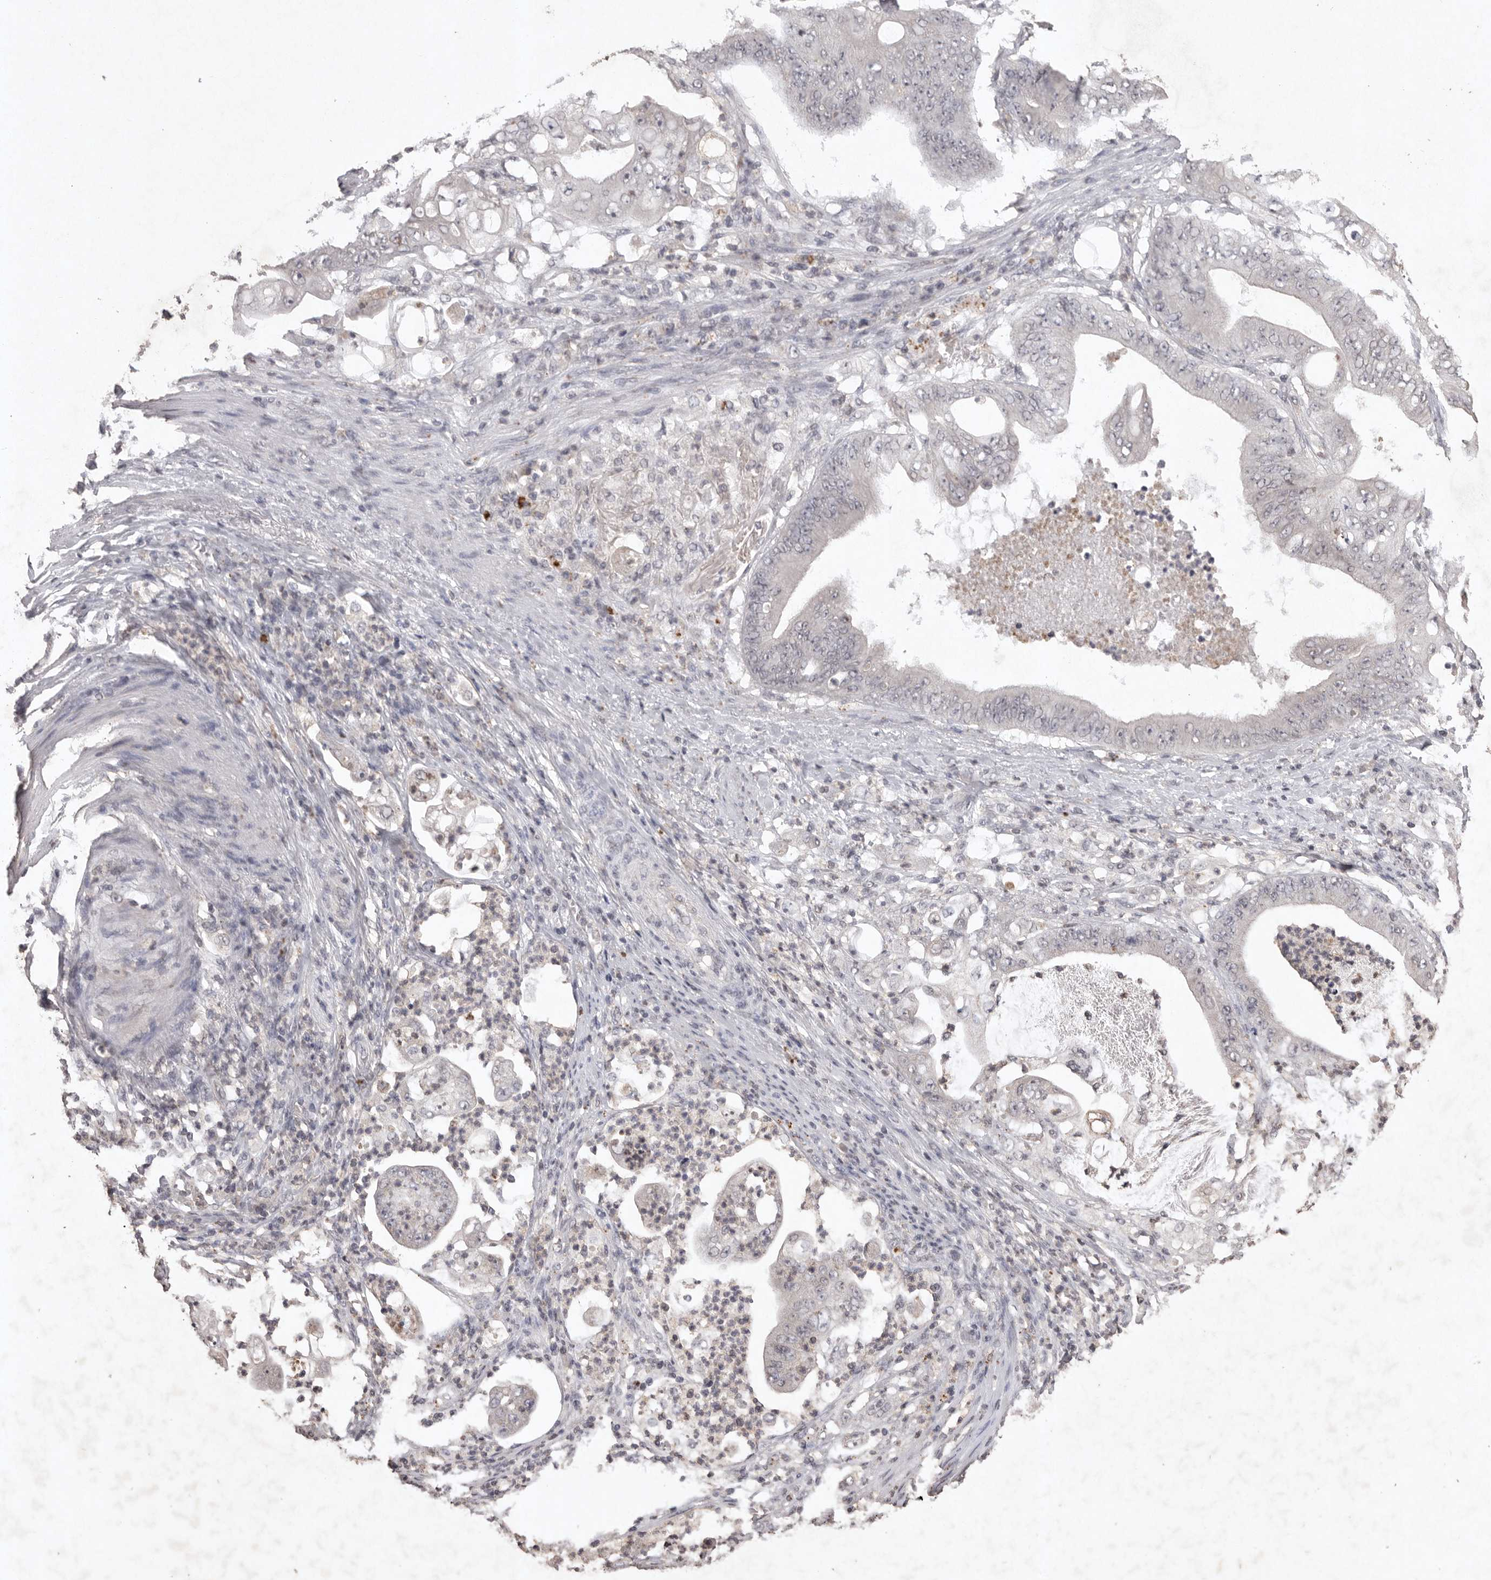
{"staining": {"intensity": "negative", "quantity": "none", "location": "none"}, "tissue": "stomach cancer", "cell_type": "Tumor cells", "image_type": "cancer", "snomed": [{"axis": "morphology", "description": "Adenocarcinoma, NOS"}, {"axis": "topography", "description": "Stomach"}], "caption": "DAB immunohistochemical staining of human stomach cancer reveals no significant staining in tumor cells.", "gene": "APLNR", "patient": {"sex": "female", "age": 73}}